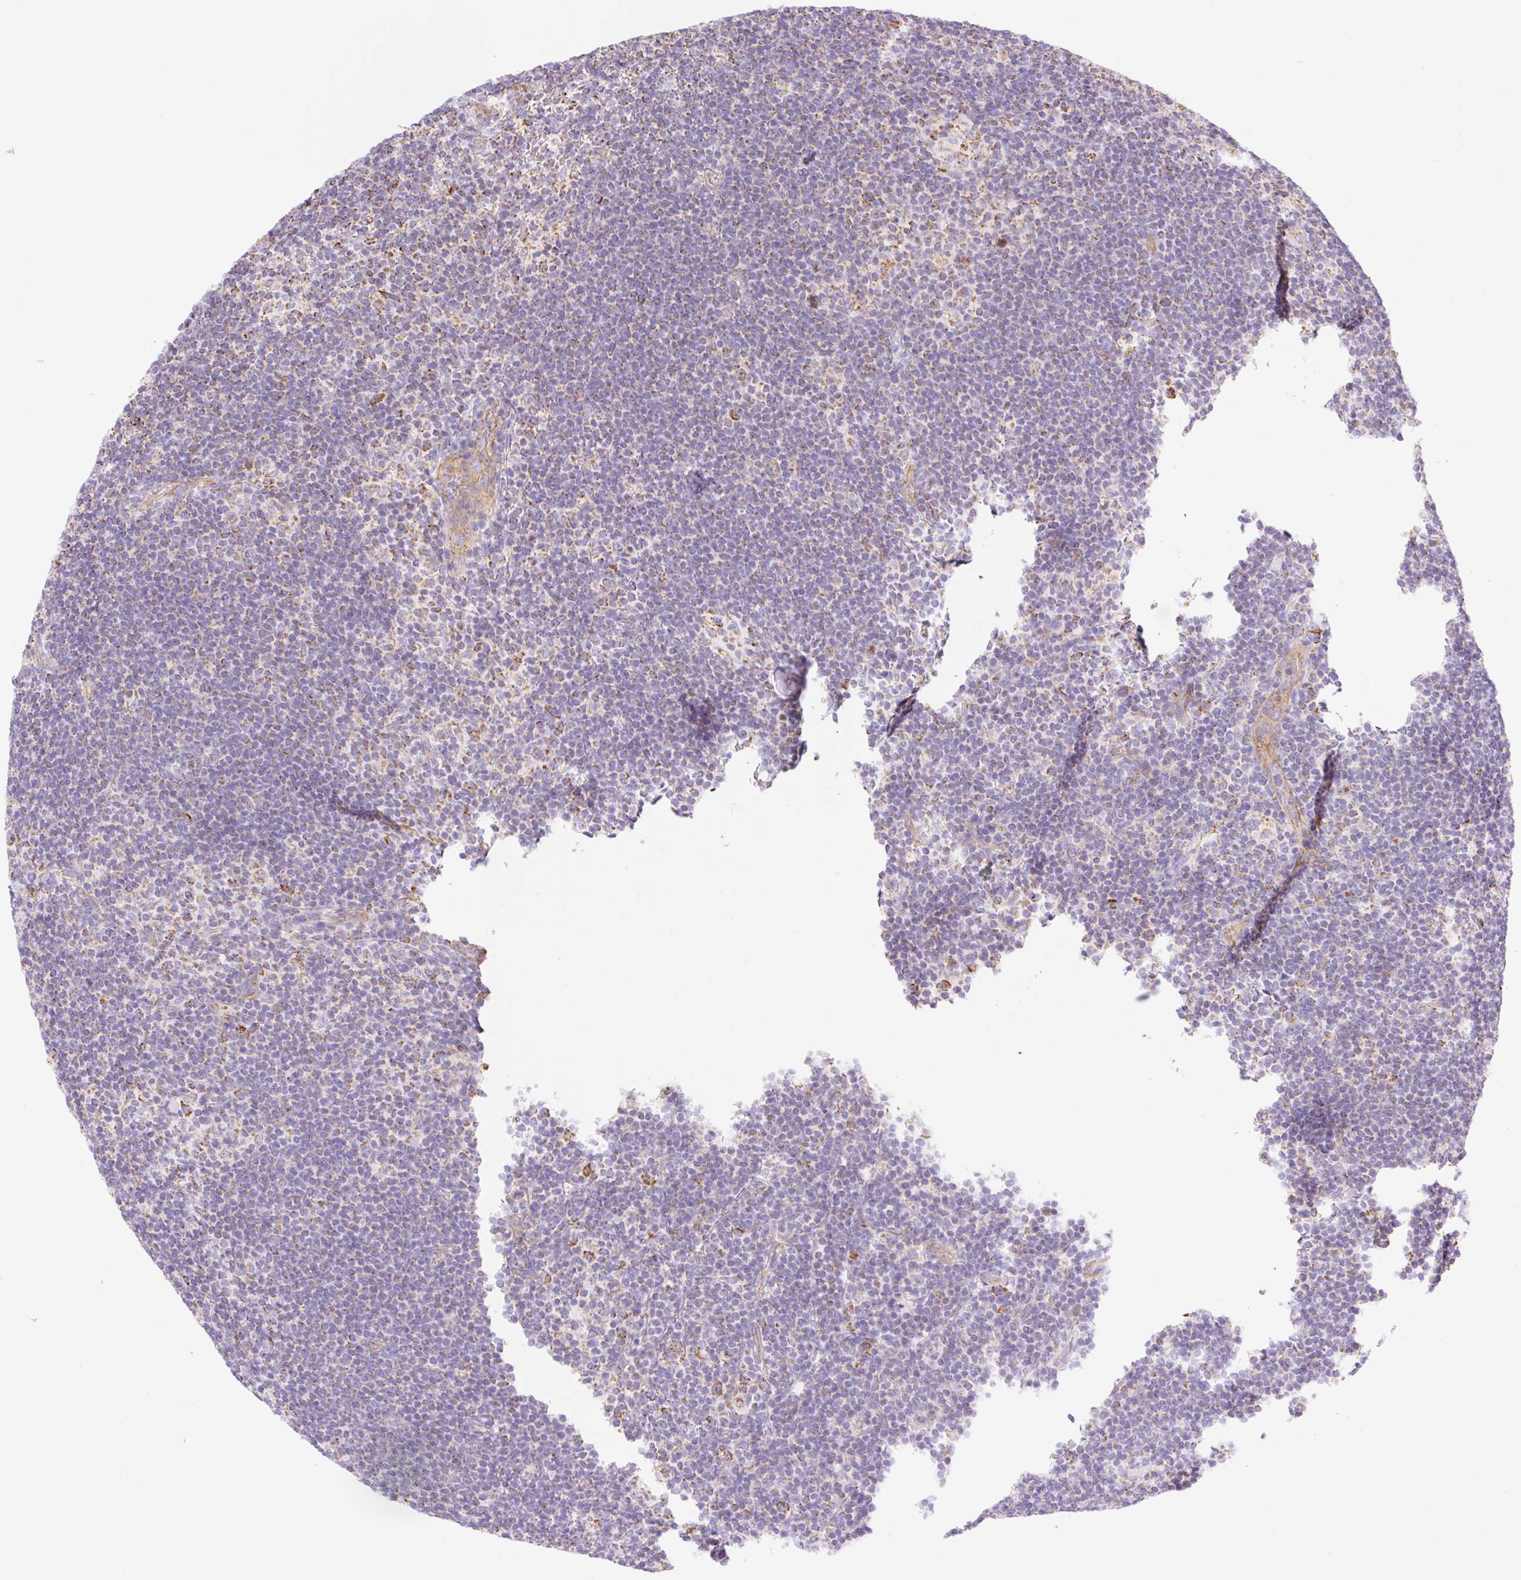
{"staining": {"intensity": "moderate", "quantity": ">75%", "location": "cytoplasmic/membranous"}, "tissue": "lymphoma", "cell_type": "Tumor cells", "image_type": "cancer", "snomed": [{"axis": "morphology", "description": "Hodgkin's disease, NOS"}, {"axis": "topography", "description": "Lymph node"}], "caption": "Tumor cells show medium levels of moderate cytoplasmic/membranous staining in approximately >75% of cells in human lymphoma.", "gene": "ESAM", "patient": {"sex": "female", "age": 57}}